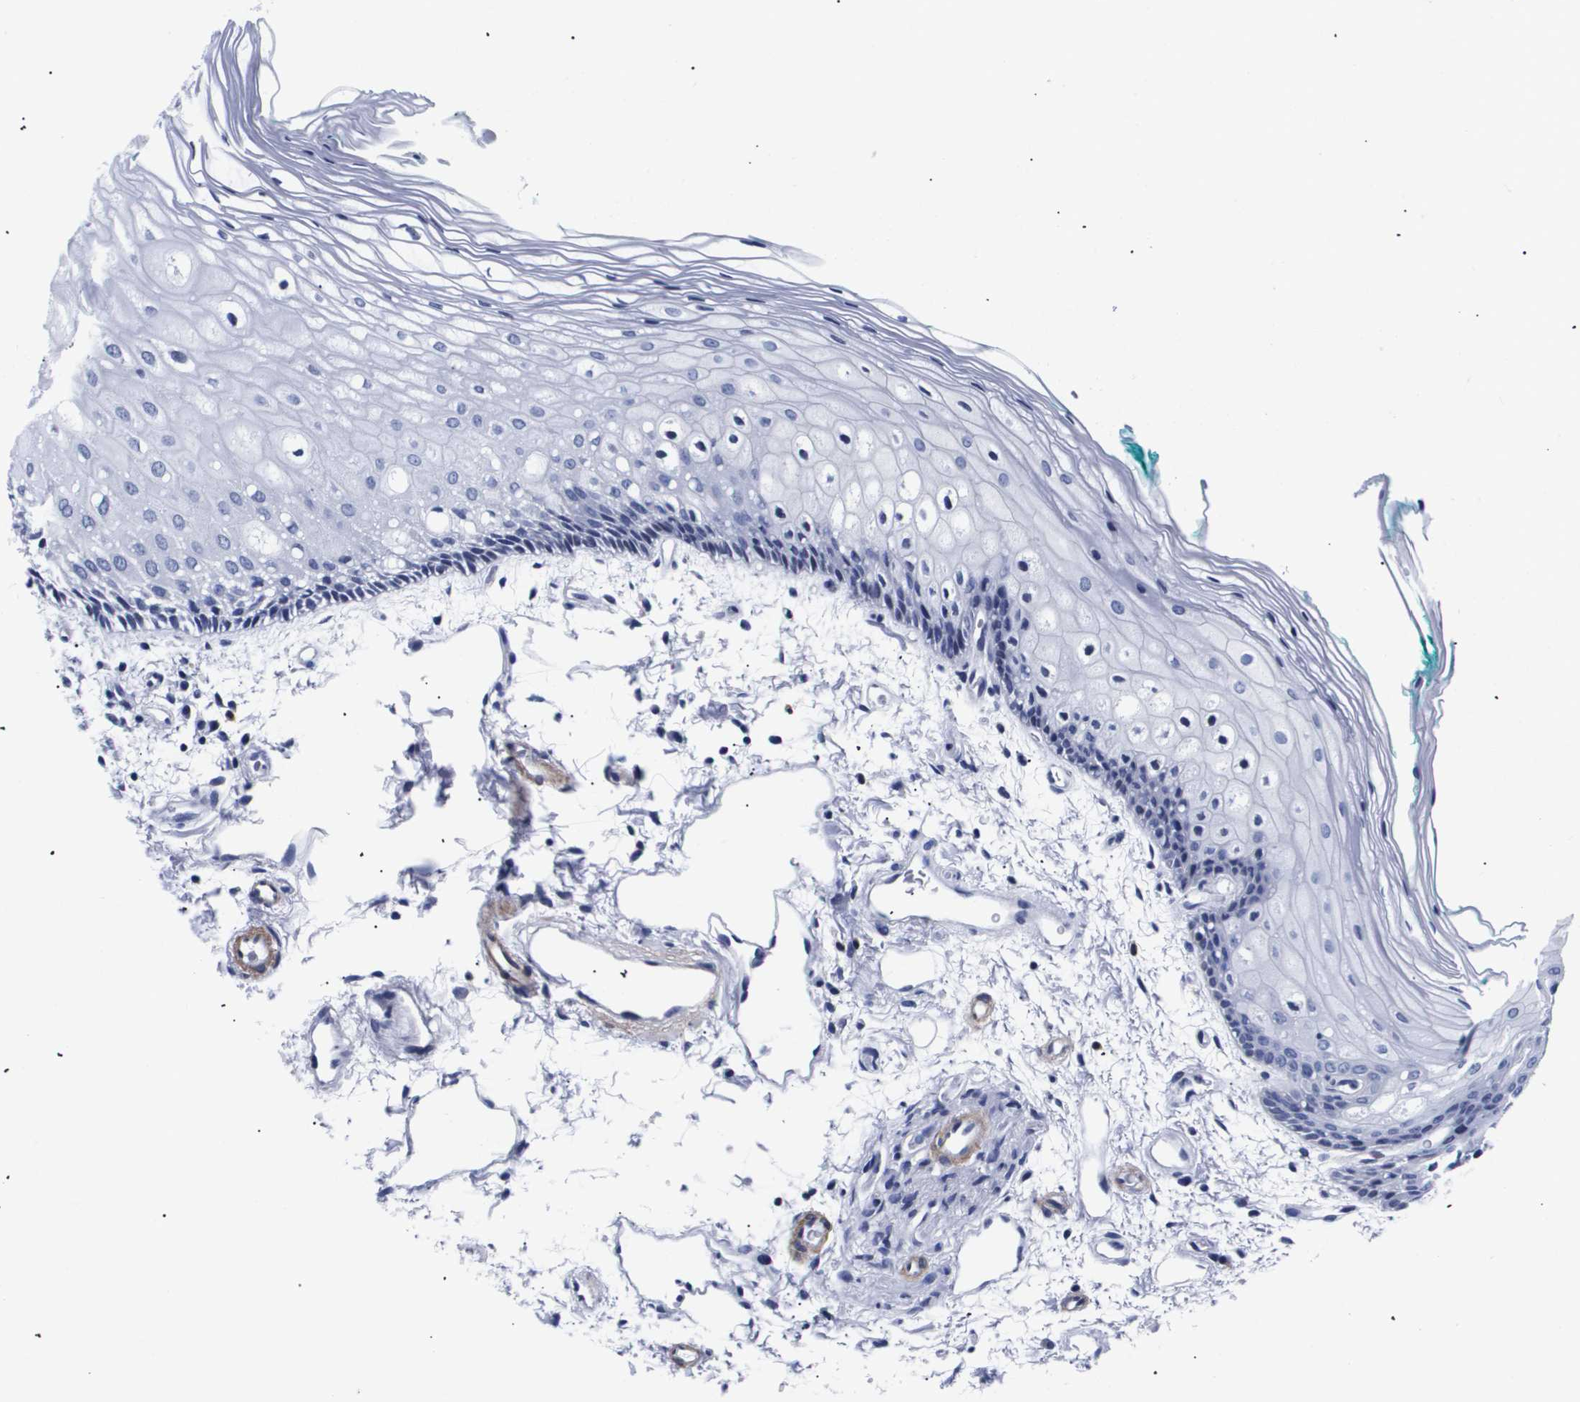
{"staining": {"intensity": "negative", "quantity": "none", "location": "none"}, "tissue": "oral mucosa", "cell_type": "Squamous epithelial cells", "image_type": "normal", "snomed": [{"axis": "morphology", "description": "Normal tissue, NOS"}, {"axis": "topography", "description": "Skeletal muscle"}, {"axis": "topography", "description": "Oral tissue"}, {"axis": "topography", "description": "Peripheral nerve tissue"}], "caption": "This is an immunohistochemistry (IHC) photomicrograph of normal human oral mucosa. There is no expression in squamous epithelial cells.", "gene": "SHD", "patient": {"sex": "female", "age": 84}}